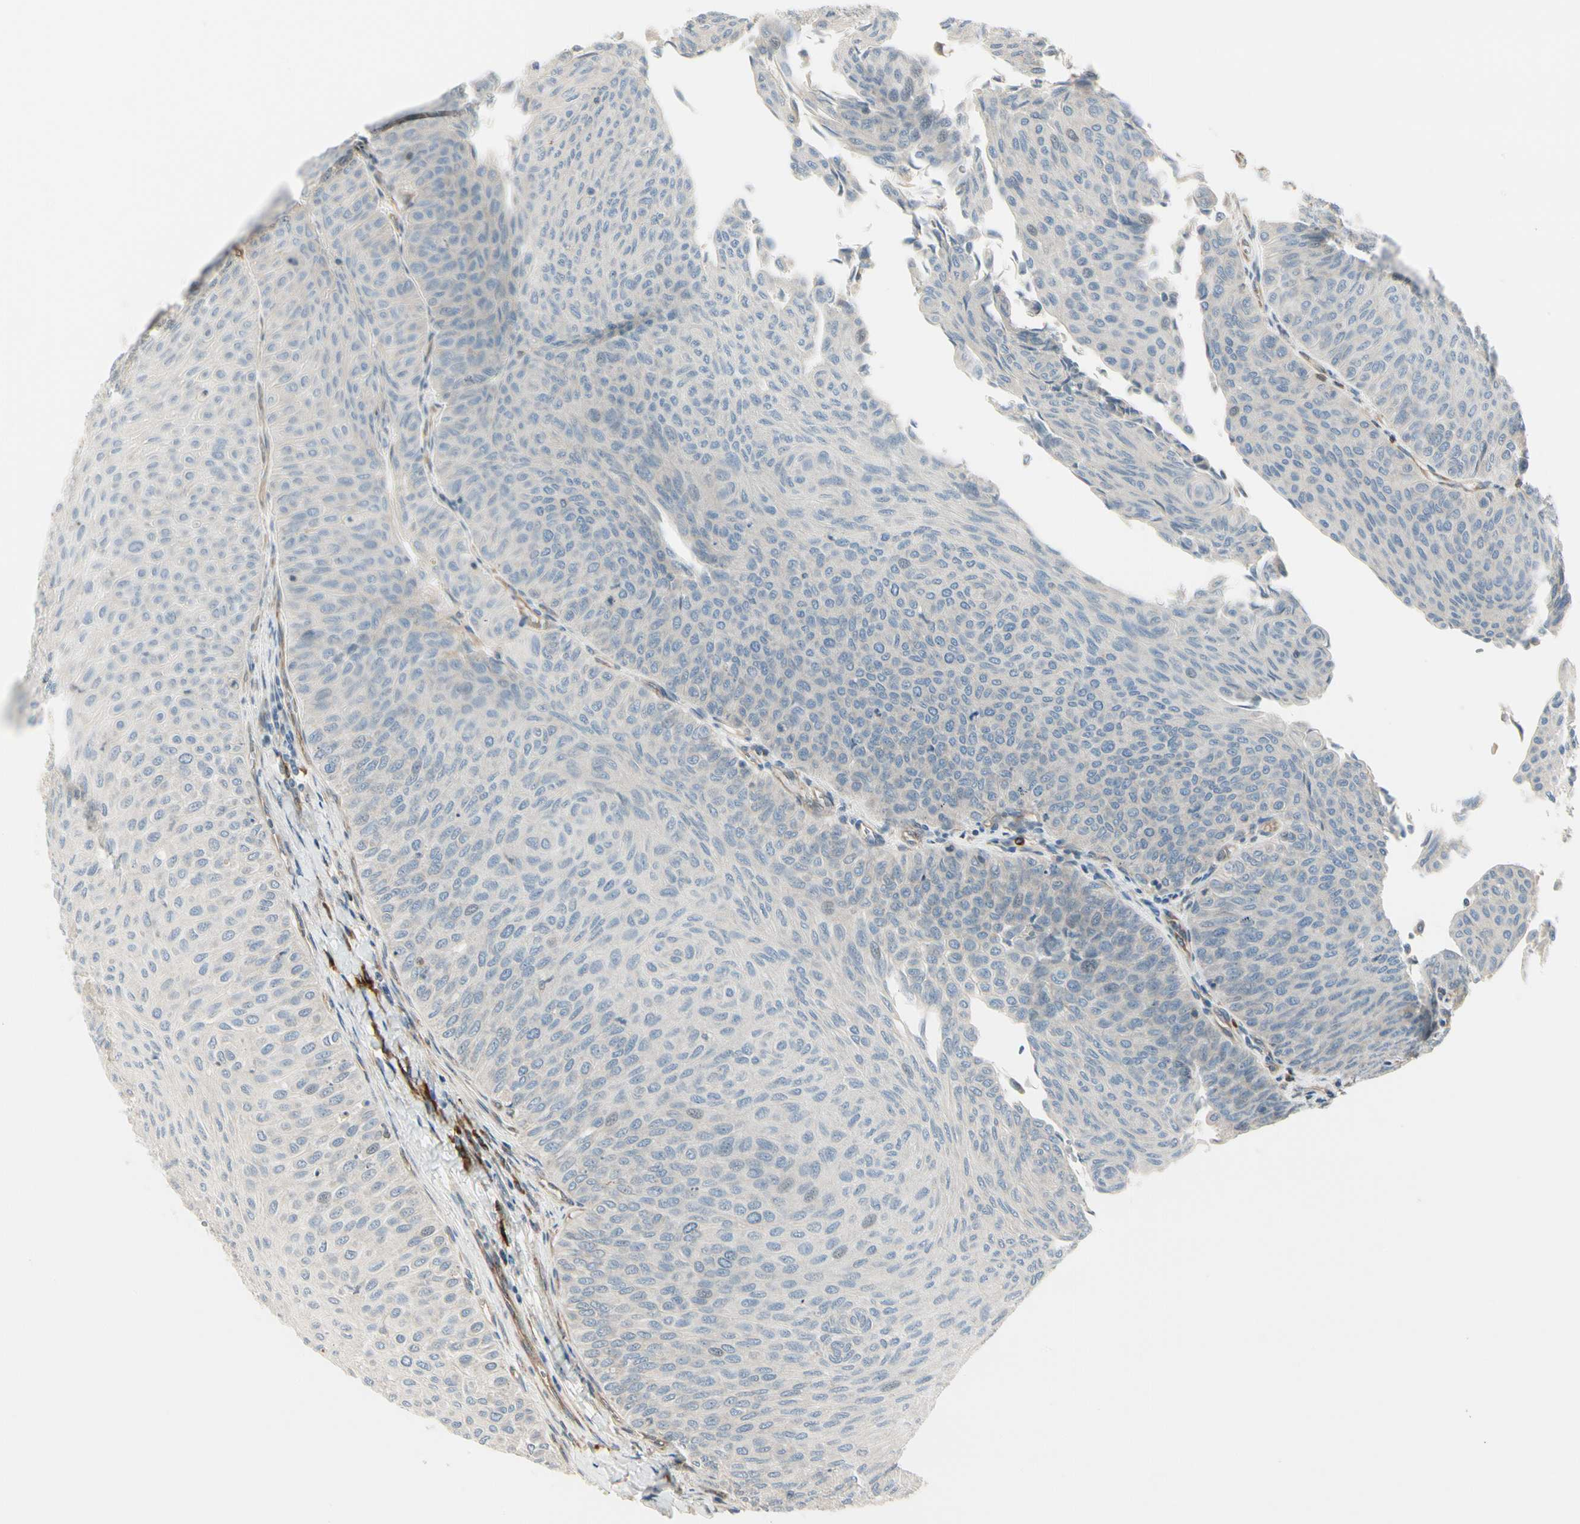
{"staining": {"intensity": "negative", "quantity": "none", "location": "none"}, "tissue": "urothelial cancer", "cell_type": "Tumor cells", "image_type": "cancer", "snomed": [{"axis": "morphology", "description": "Urothelial carcinoma, Low grade"}, {"axis": "topography", "description": "Urinary bladder"}], "caption": "High magnification brightfield microscopy of low-grade urothelial carcinoma stained with DAB (brown) and counterstained with hematoxylin (blue): tumor cells show no significant positivity.", "gene": "NUCB2", "patient": {"sex": "male", "age": 78}}